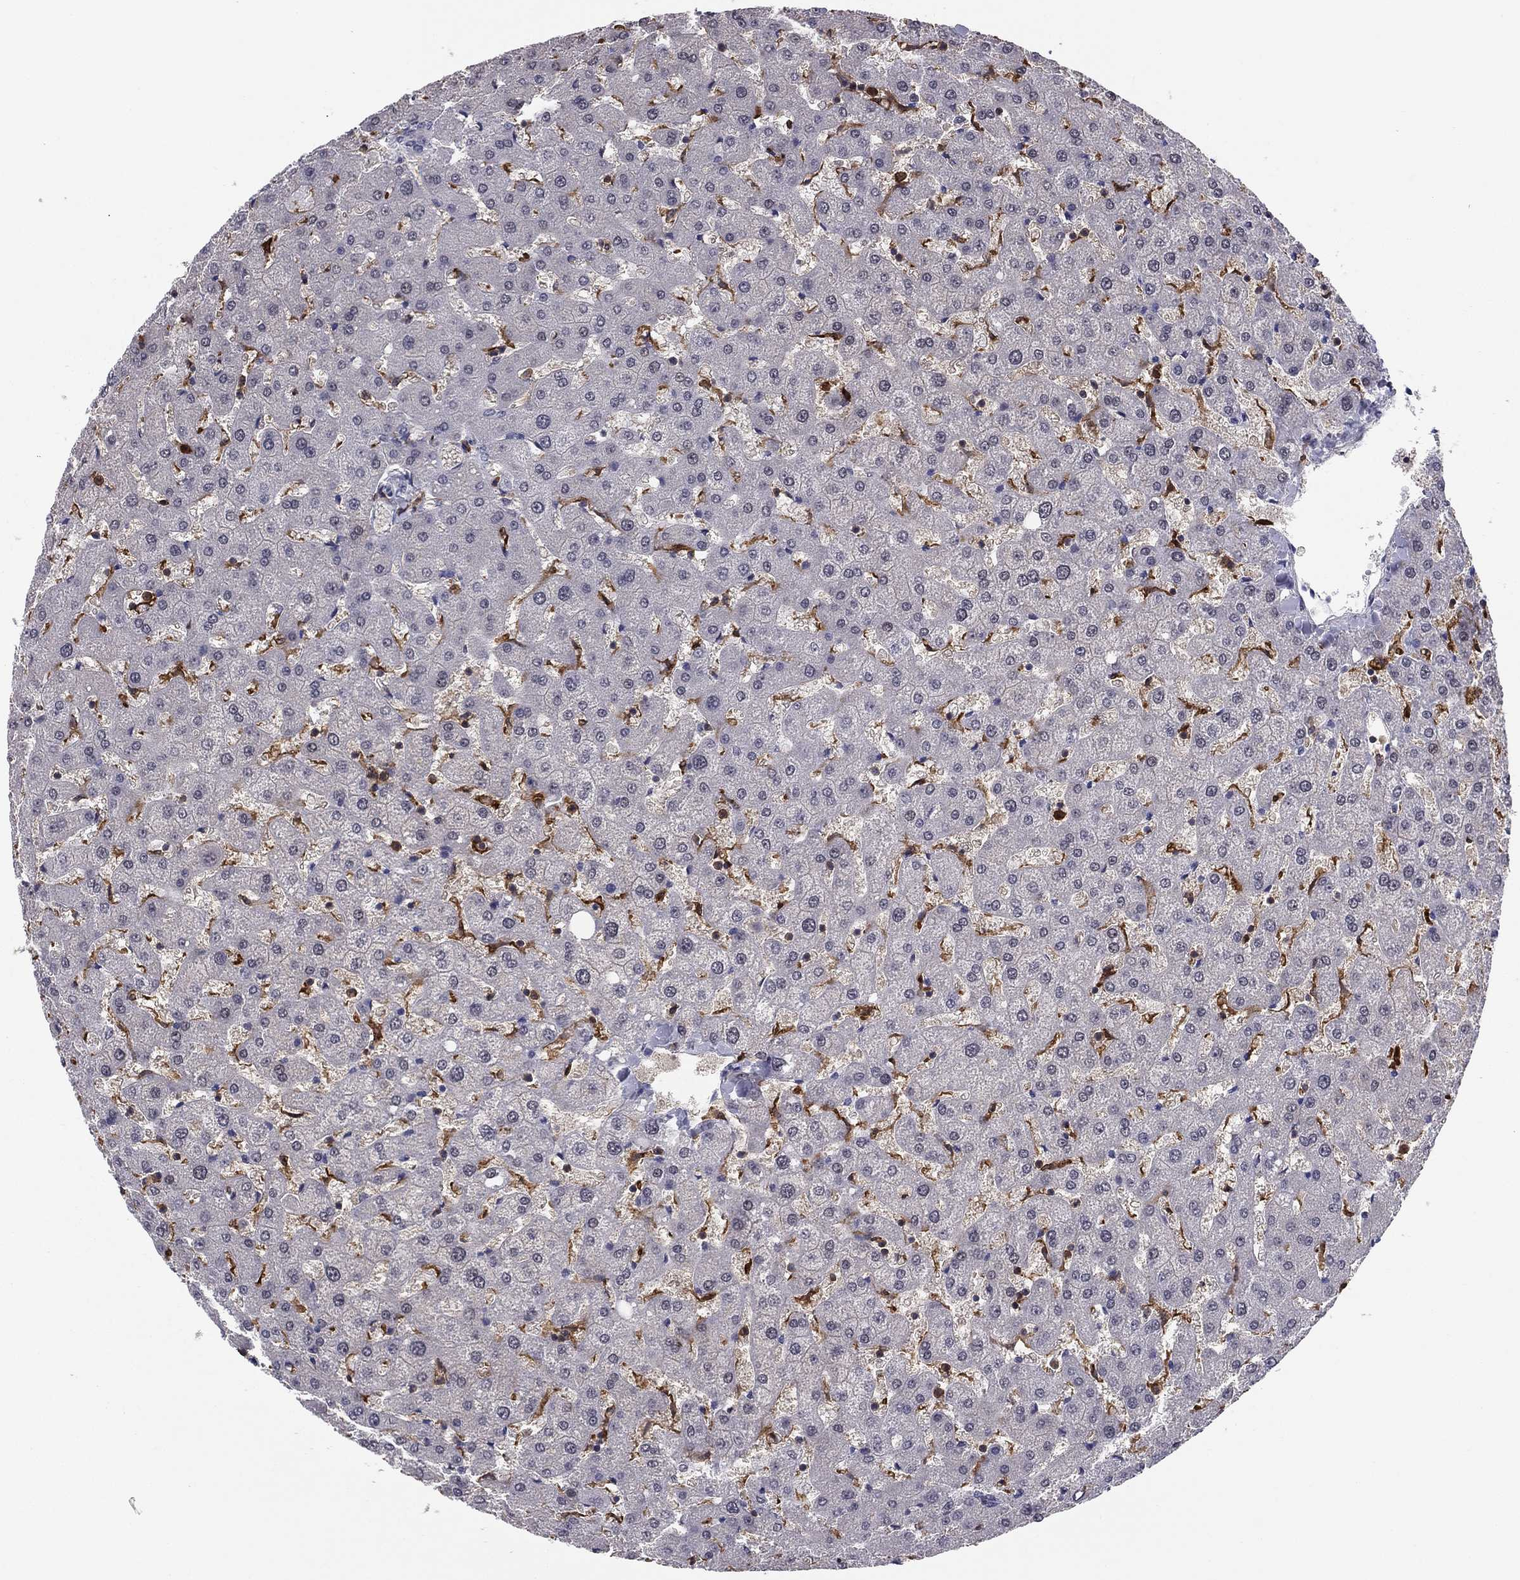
{"staining": {"intensity": "negative", "quantity": "none", "location": "none"}, "tissue": "liver", "cell_type": "Cholangiocytes", "image_type": "normal", "snomed": [{"axis": "morphology", "description": "Normal tissue, NOS"}, {"axis": "topography", "description": "Liver"}], "caption": "High power microscopy histopathology image of an IHC image of benign liver, revealing no significant expression in cholangiocytes.", "gene": "PLCB2", "patient": {"sex": "female", "age": 50}}